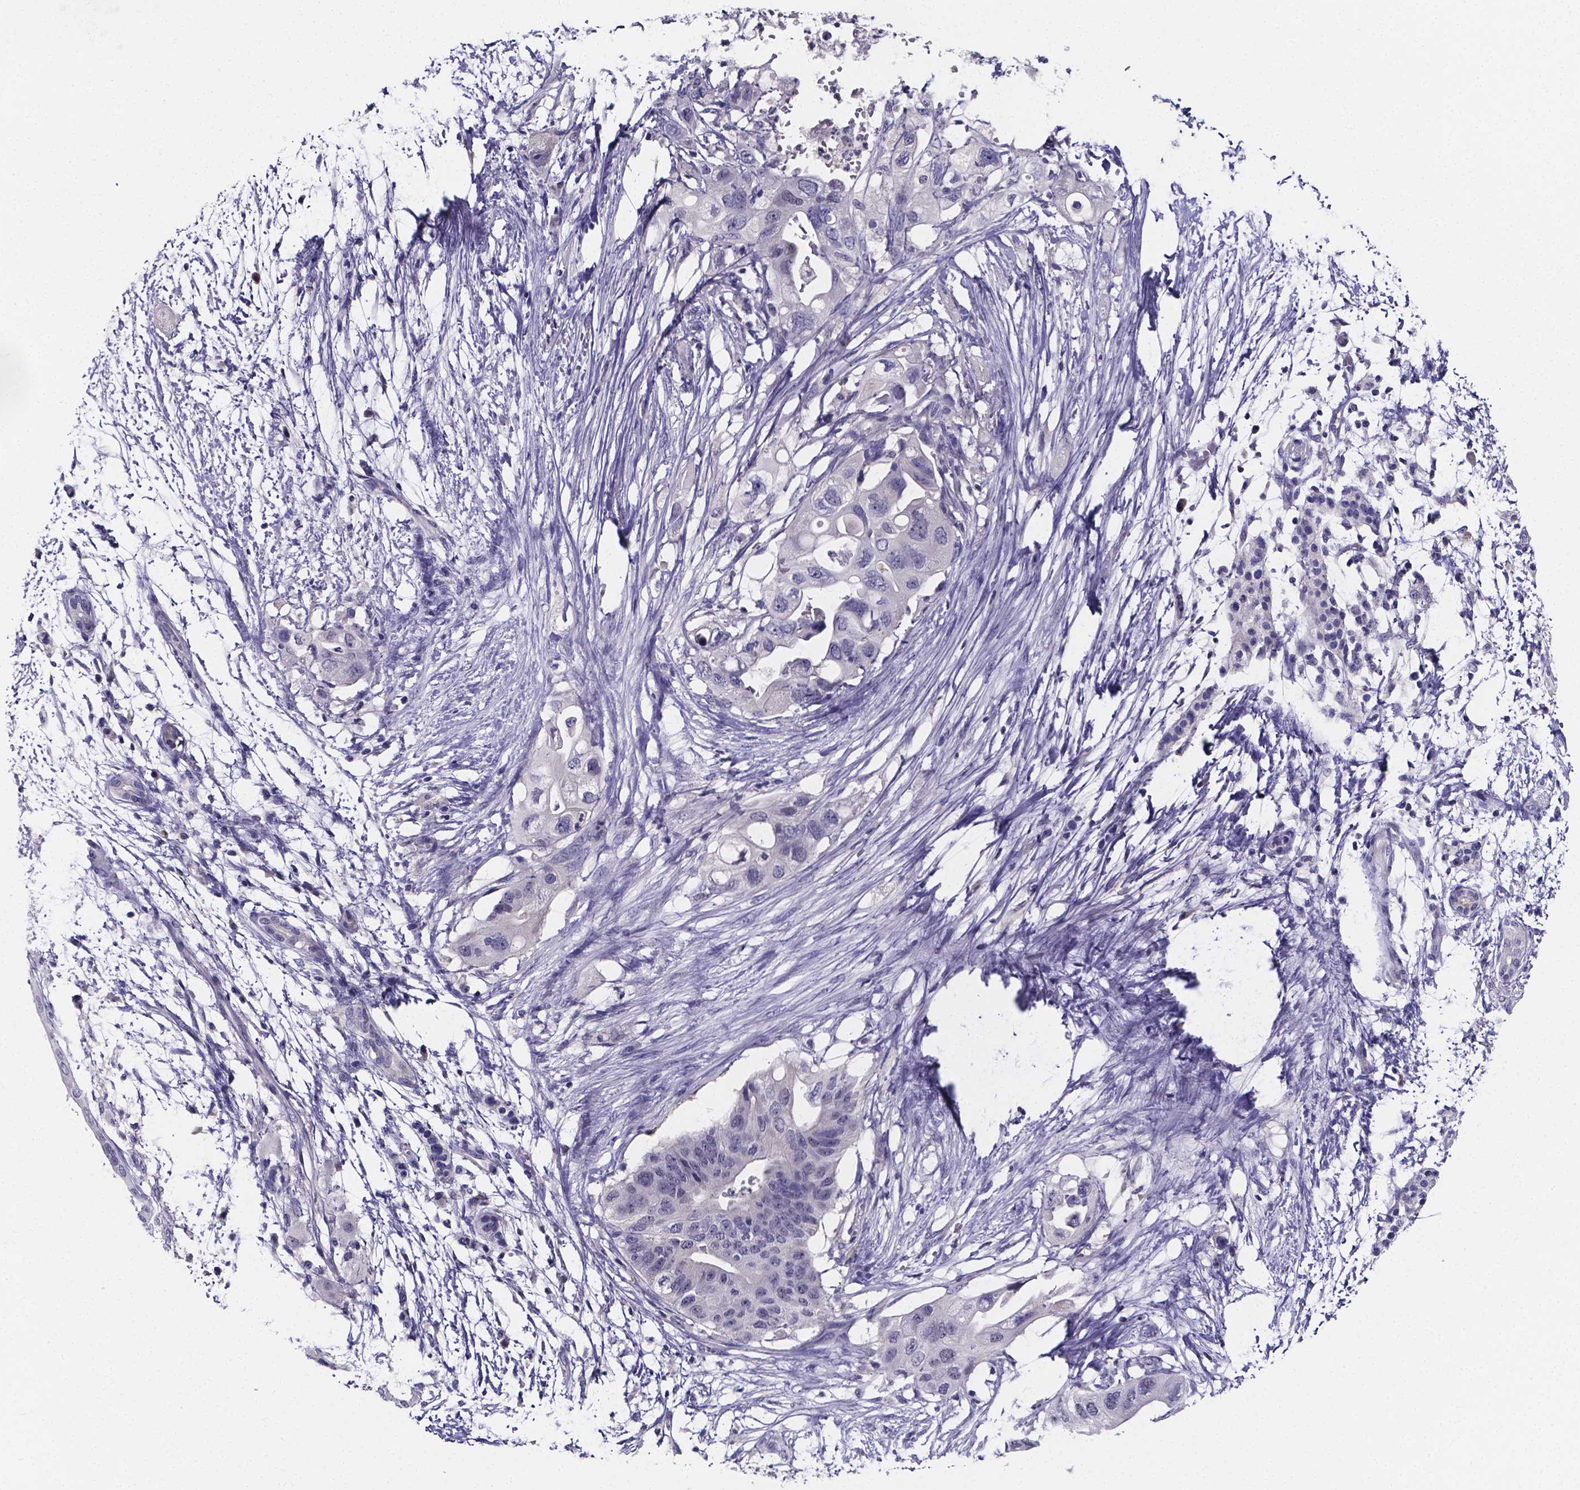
{"staining": {"intensity": "negative", "quantity": "none", "location": "none"}, "tissue": "pancreatic cancer", "cell_type": "Tumor cells", "image_type": "cancer", "snomed": [{"axis": "morphology", "description": "Adenocarcinoma, NOS"}, {"axis": "topography", "description": "Pancreas"}], "caption": "A histopathology image of human pancreatic cancer is negative for staining in tumor cells.", "gene": "IZUMO1", "patient": {"sex": "female", "age": 72}}